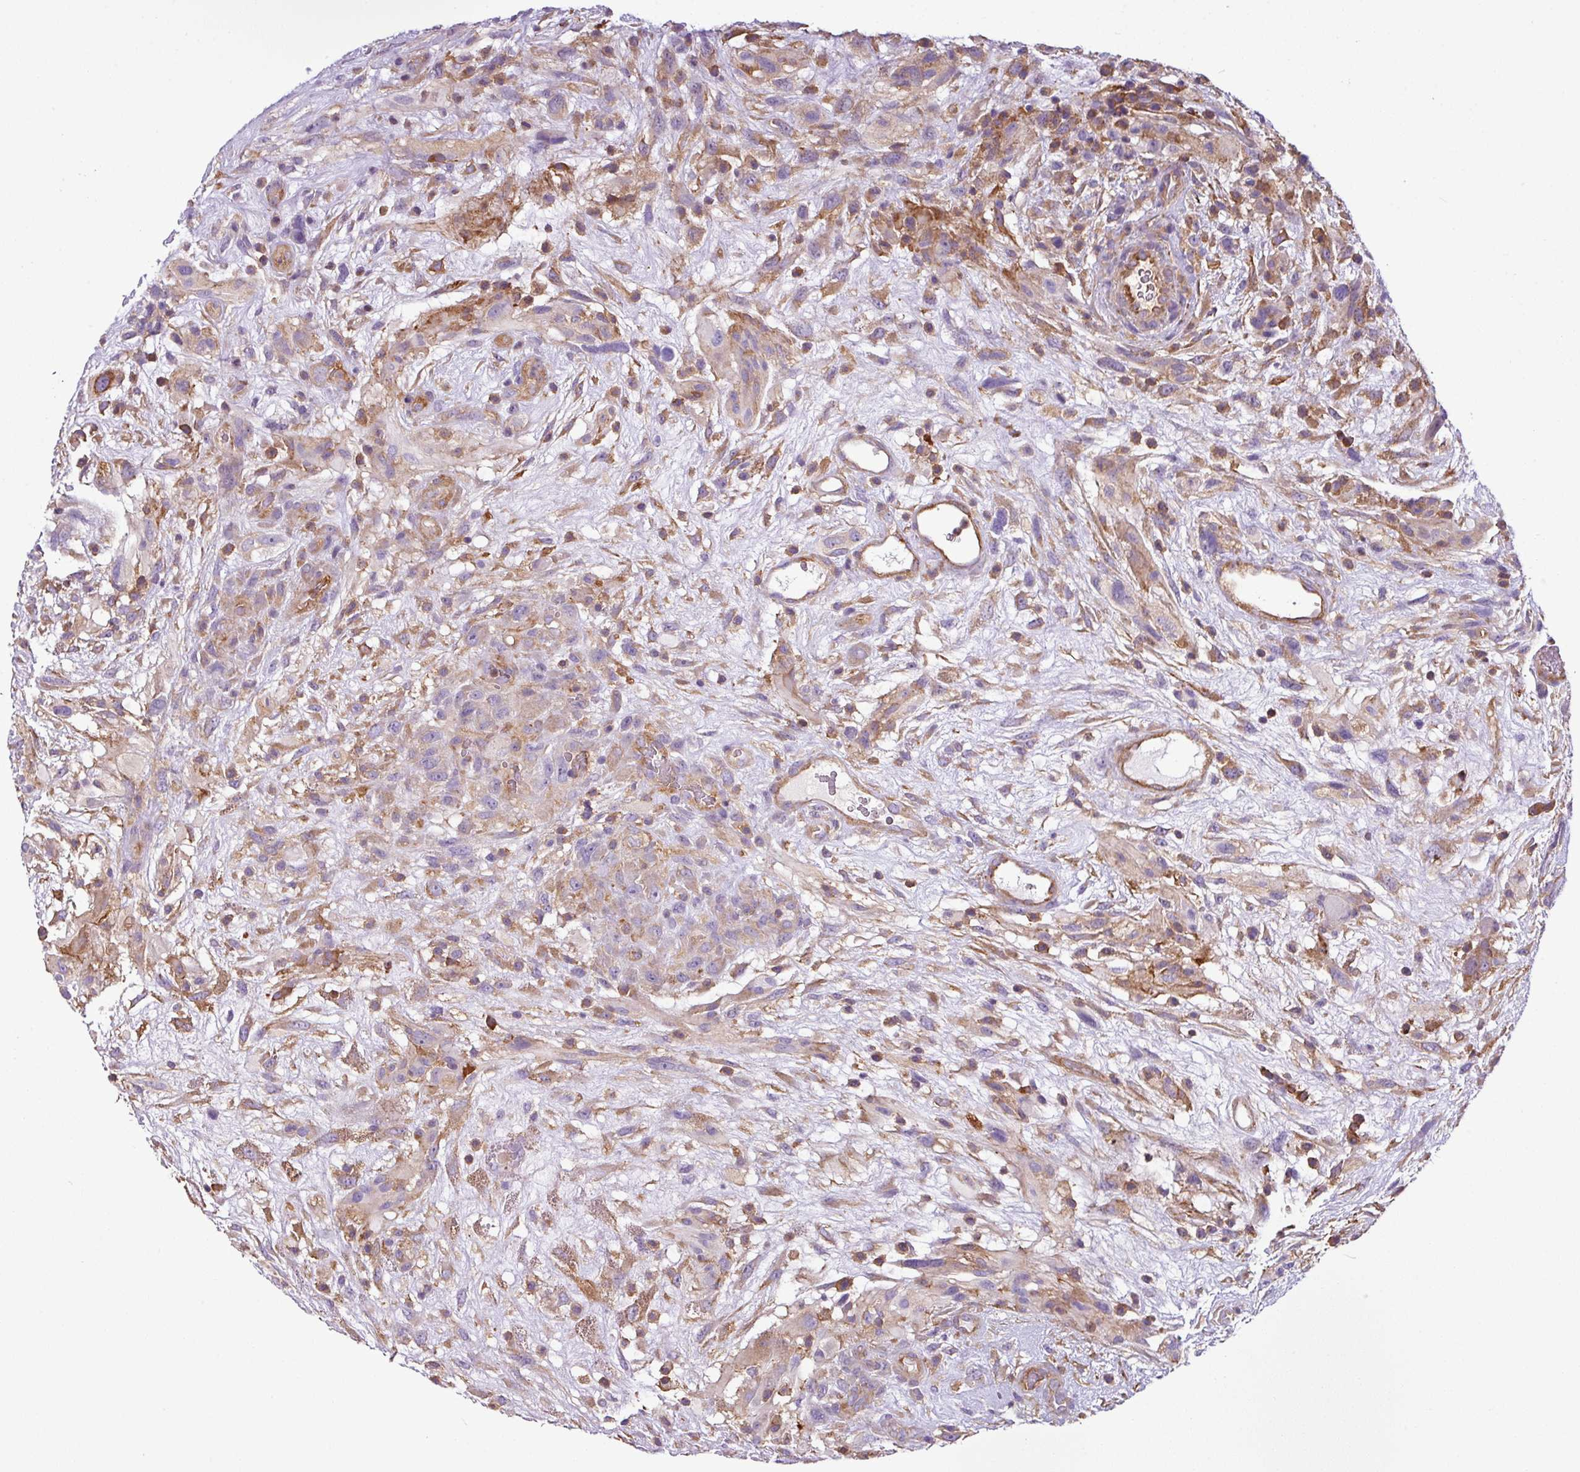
{"staining": {"intensity": "moderate", "quantity": "25%-75%", "location": "cytoplasmic/membranous"}, "tissue": "glioma", "cell_type": "Tumor cells", "image_type": "cancer", "snomed": [{"axis": "morphology", "description": "Glioma, malignant, High grade"}, {"axis": "topography", "description": "Brain"}], "caption": "Glioma stained for a protein displays moderate cytoplasmic/membranous positivity in tumor cells. (DAB (3,3'-diaminobenzidine) = brown stain, brightfield microscopy at high magnification).", "gene": "XNDC1N", "patient": {"sex": "male", "age": 61}}